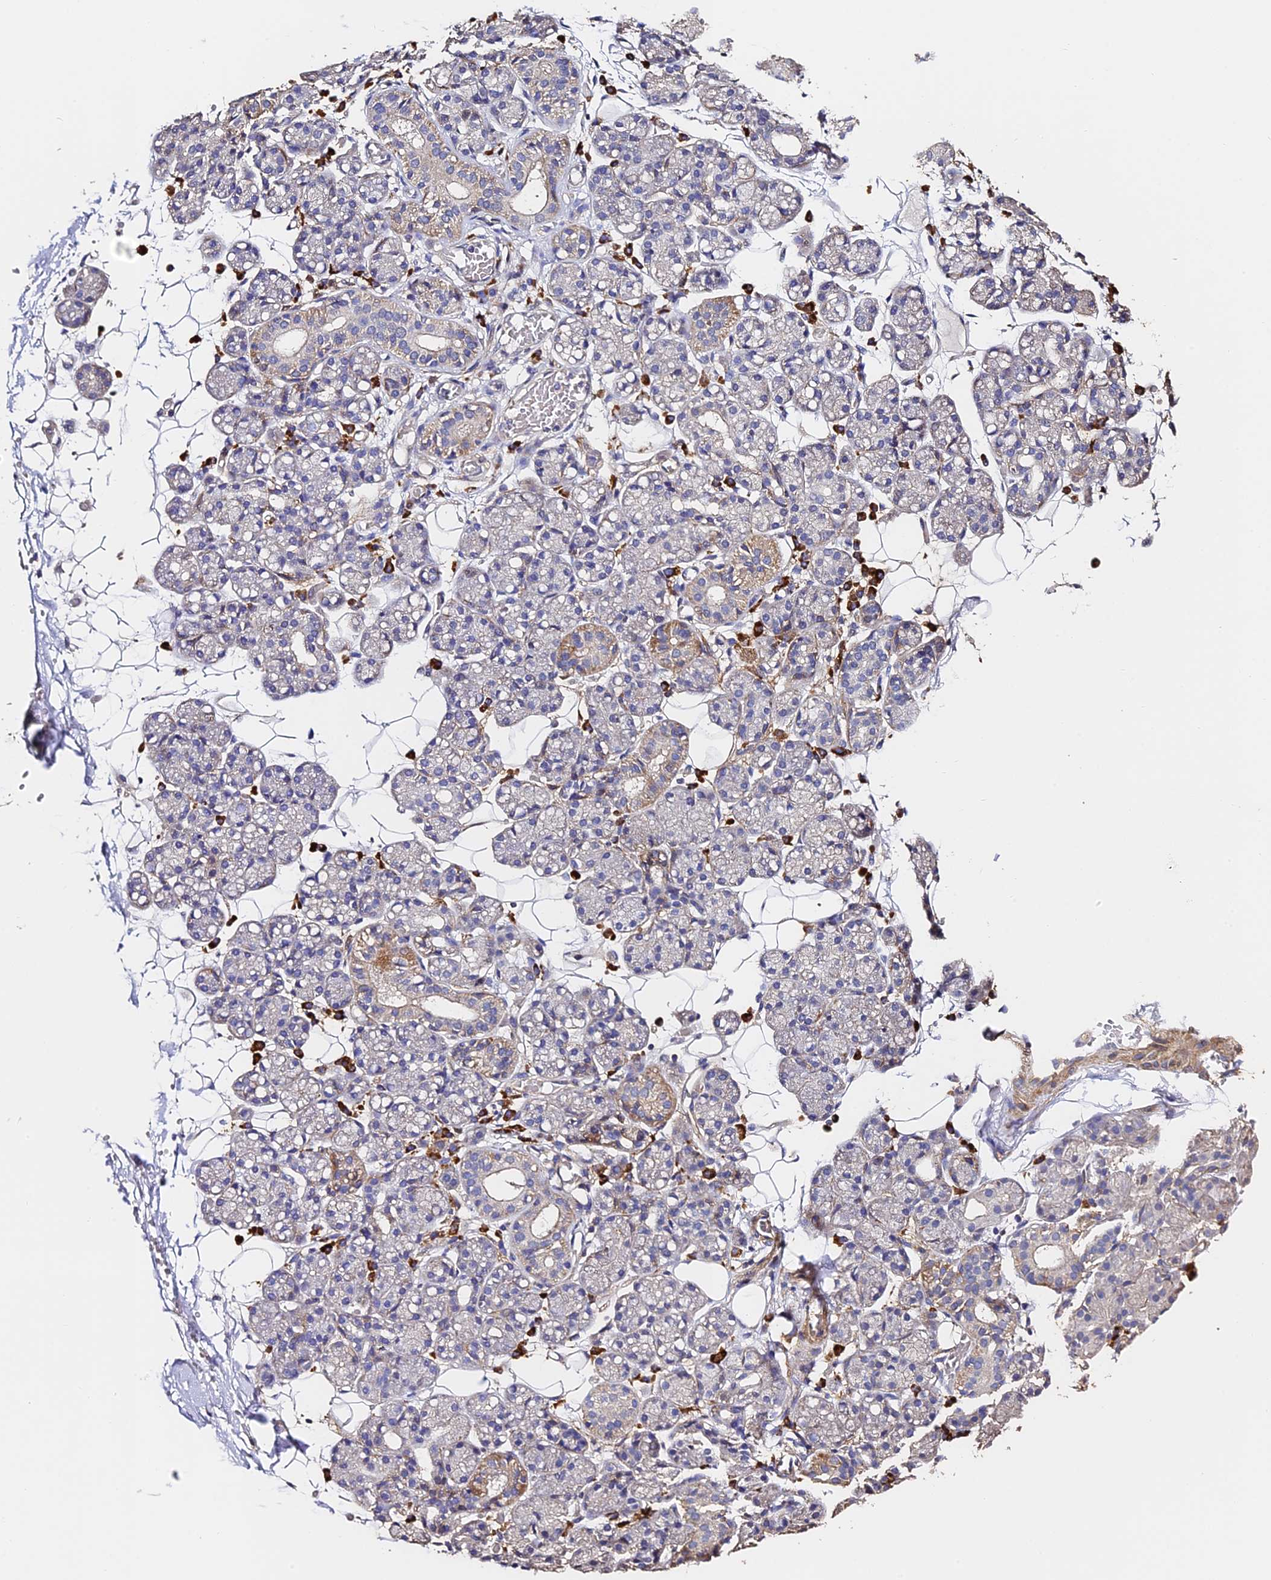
{"staining": {"intensity": "moderate", "quantity": "<25%", "location": "cytoplasmic/membranous"}, "tissue": "salivary gland", "cell_type": "Glandular cells", "image_type": "normal", "snomed": [{"axis": "morphology", "description": "Normal tissue, NOS"}, {"axis": "topography", "description": "Salivary gland"}], "caption": "Immunohistochemistry (IHC) of benign human salivary gland shows low levels of moderate cytoplasmic/membranous staining in about <25% of glandular cells. (Brightfield microscopy of DAB IHC at high magnification).", "gene": "SLC11A1", "patient": {"sex": "male", "age": 63}}